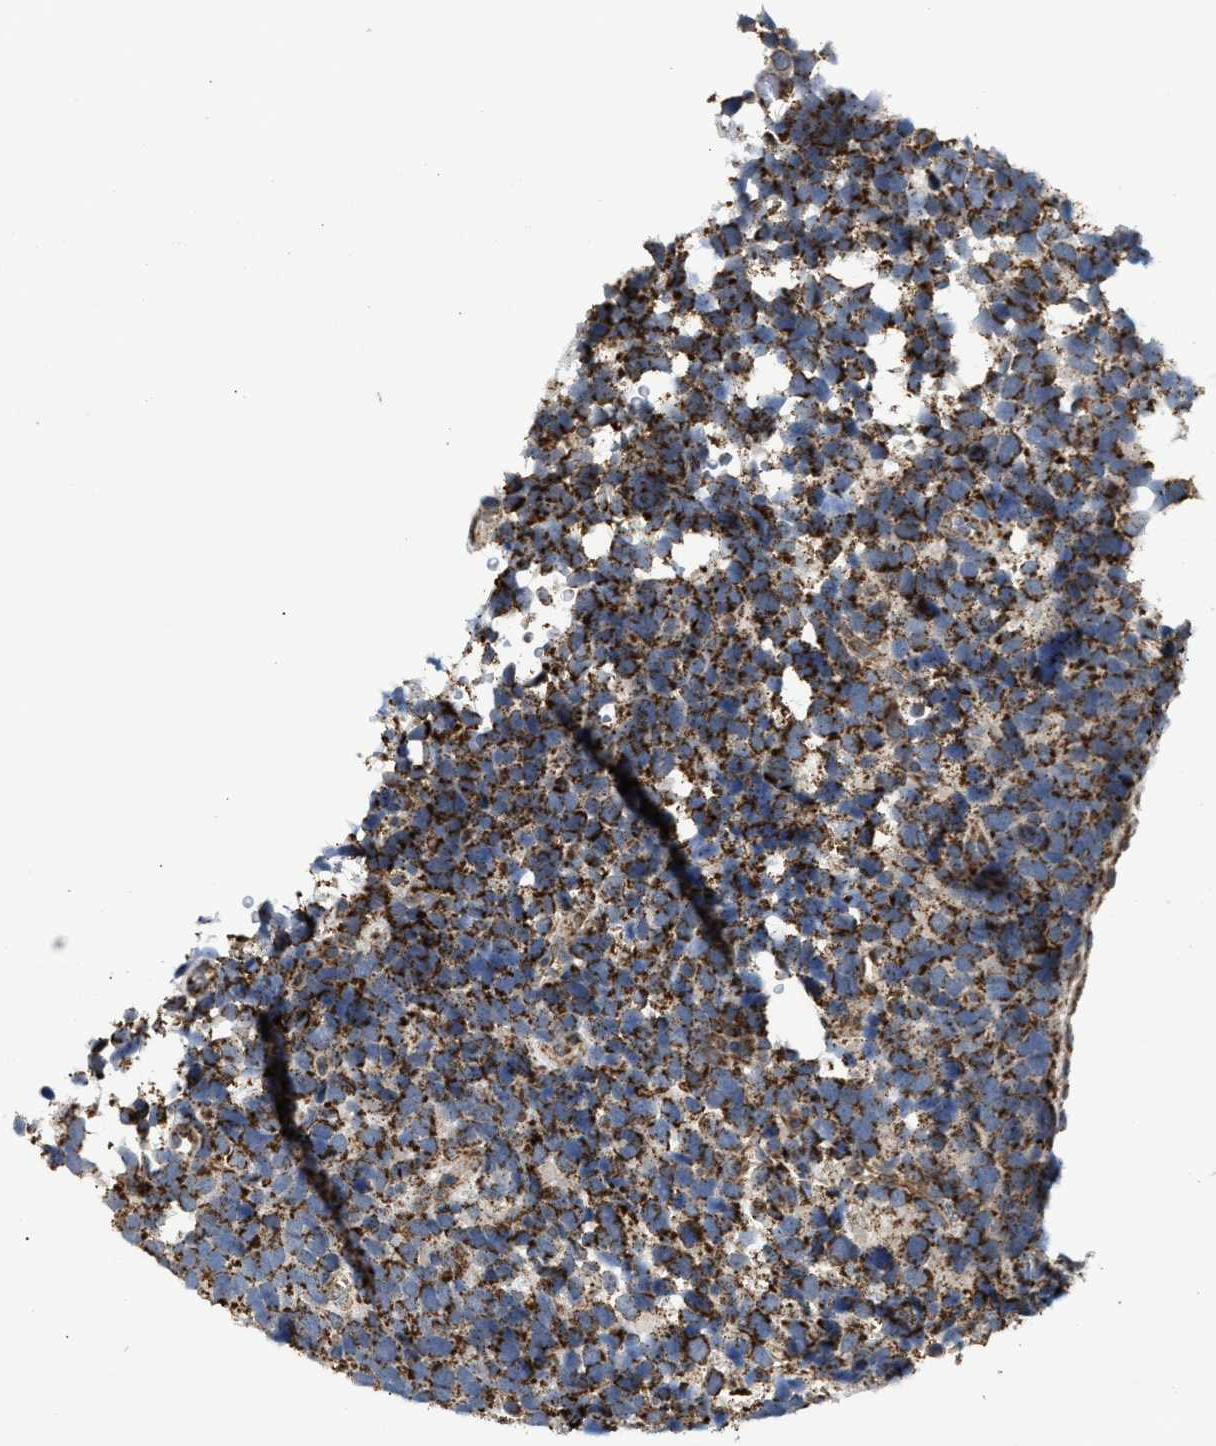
{"staining": {"intensity": "strong", "quantity": ">75%", "location": "cytoplasmic/membranous"}, "tissue": "urothelial cancer", "cell_type": "Tumor cells", "image_type": "cancer", "snomed": [{"axis": "morphology", "description": "Urothelial carcinoma, High grade"}, {"axis": "topography", "description": "Urinary bladder"}], "caption": "A micrograph of urothelial carcinoma (high-grade) stained for a protein demonstrates strong cytoplasmic/membranous brown staining in tumor cells.", "gene": "TACO1", "patient": {"sex": "female", "age": 82}}